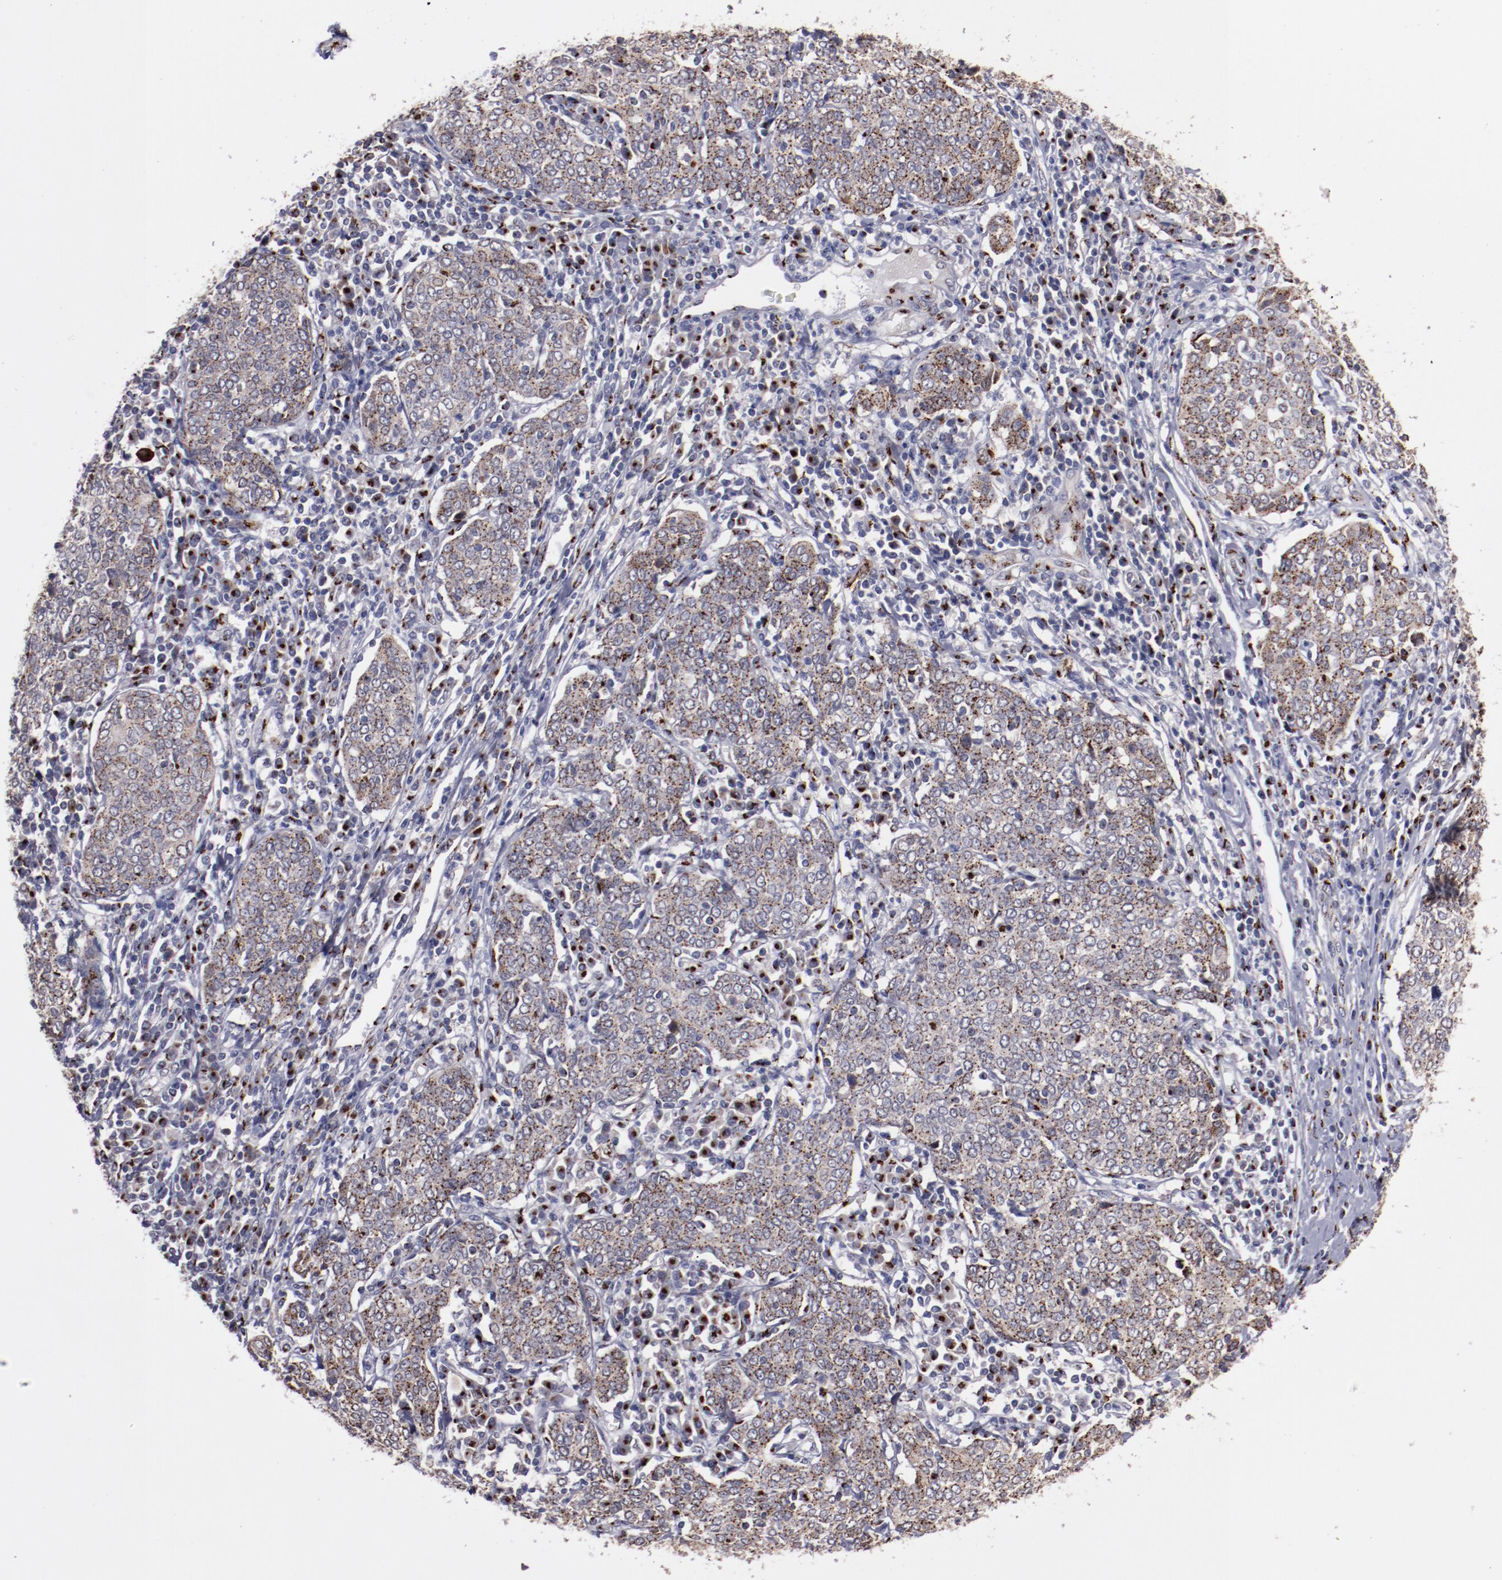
{"staining": {"intensity": "strong", "quantity": ">75%", "location": "cytoplasmic/membranous"}, "tissue": "cervical cancer", "cell_type": "Tumor cells", "image_type": "cancer", "snomed": [{"axis": "morphology", "description": "Squamous cell carcinoma, NOS"}, {"axis": "topography", "description": "Cervix"}], "caption": "High-magnification brightfield microscopy of cervical squamous cell carcinoma stained with DAB (brown) and counterstained with hematoxylin (blue). tumor cells exhibit strong cytoplasmic/membranous staining is appreciated in approximately>75% of cells. Using DAB (brown) and hematoxylin (blue) stains, captured at high magnification using brightfield microscopy.", "gene": "GOLIM4", "patient": {"sex": "female", "age": 40}}